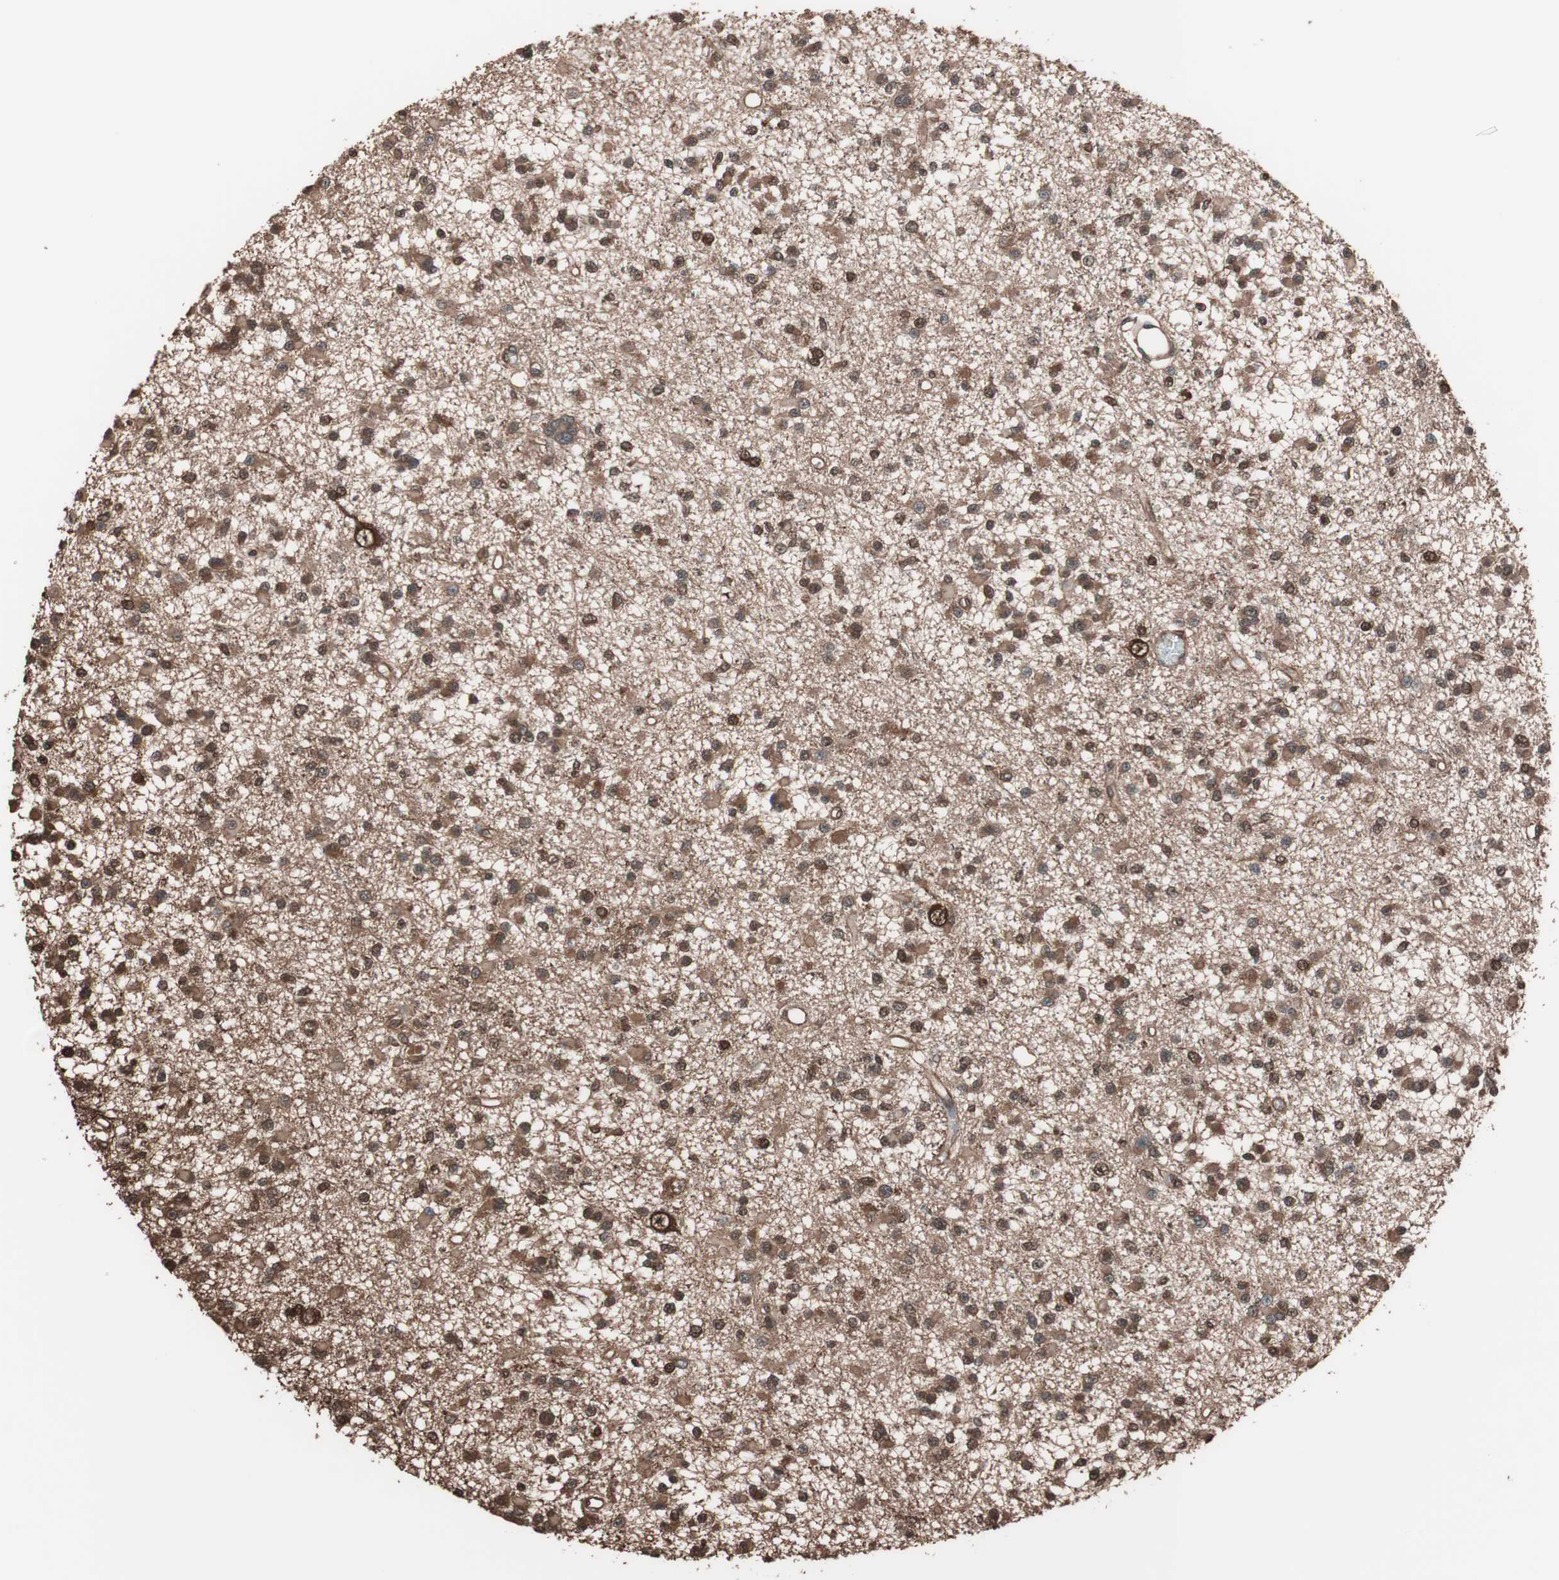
{"staining": {"intensity": "strong", "quantity": ">75%", "location": "cytoplasmic/membranous"}, "tissue": "glioma", "cell_type": "Tumor cells", "image_type": "cancer", "snomed": [{"axis": "morphology", "description": "Glioma, malignant, Low grade"}, {"axis": "topography", "description": "Brain"}], "caption": "Glioma was stained to show a protein in brown. There is high levels of strong cytoplasmic/membranous positivity in about >75% of tumor cells.", "gene": "CALM2", "patient": {"sex": "female", "age": 22}}